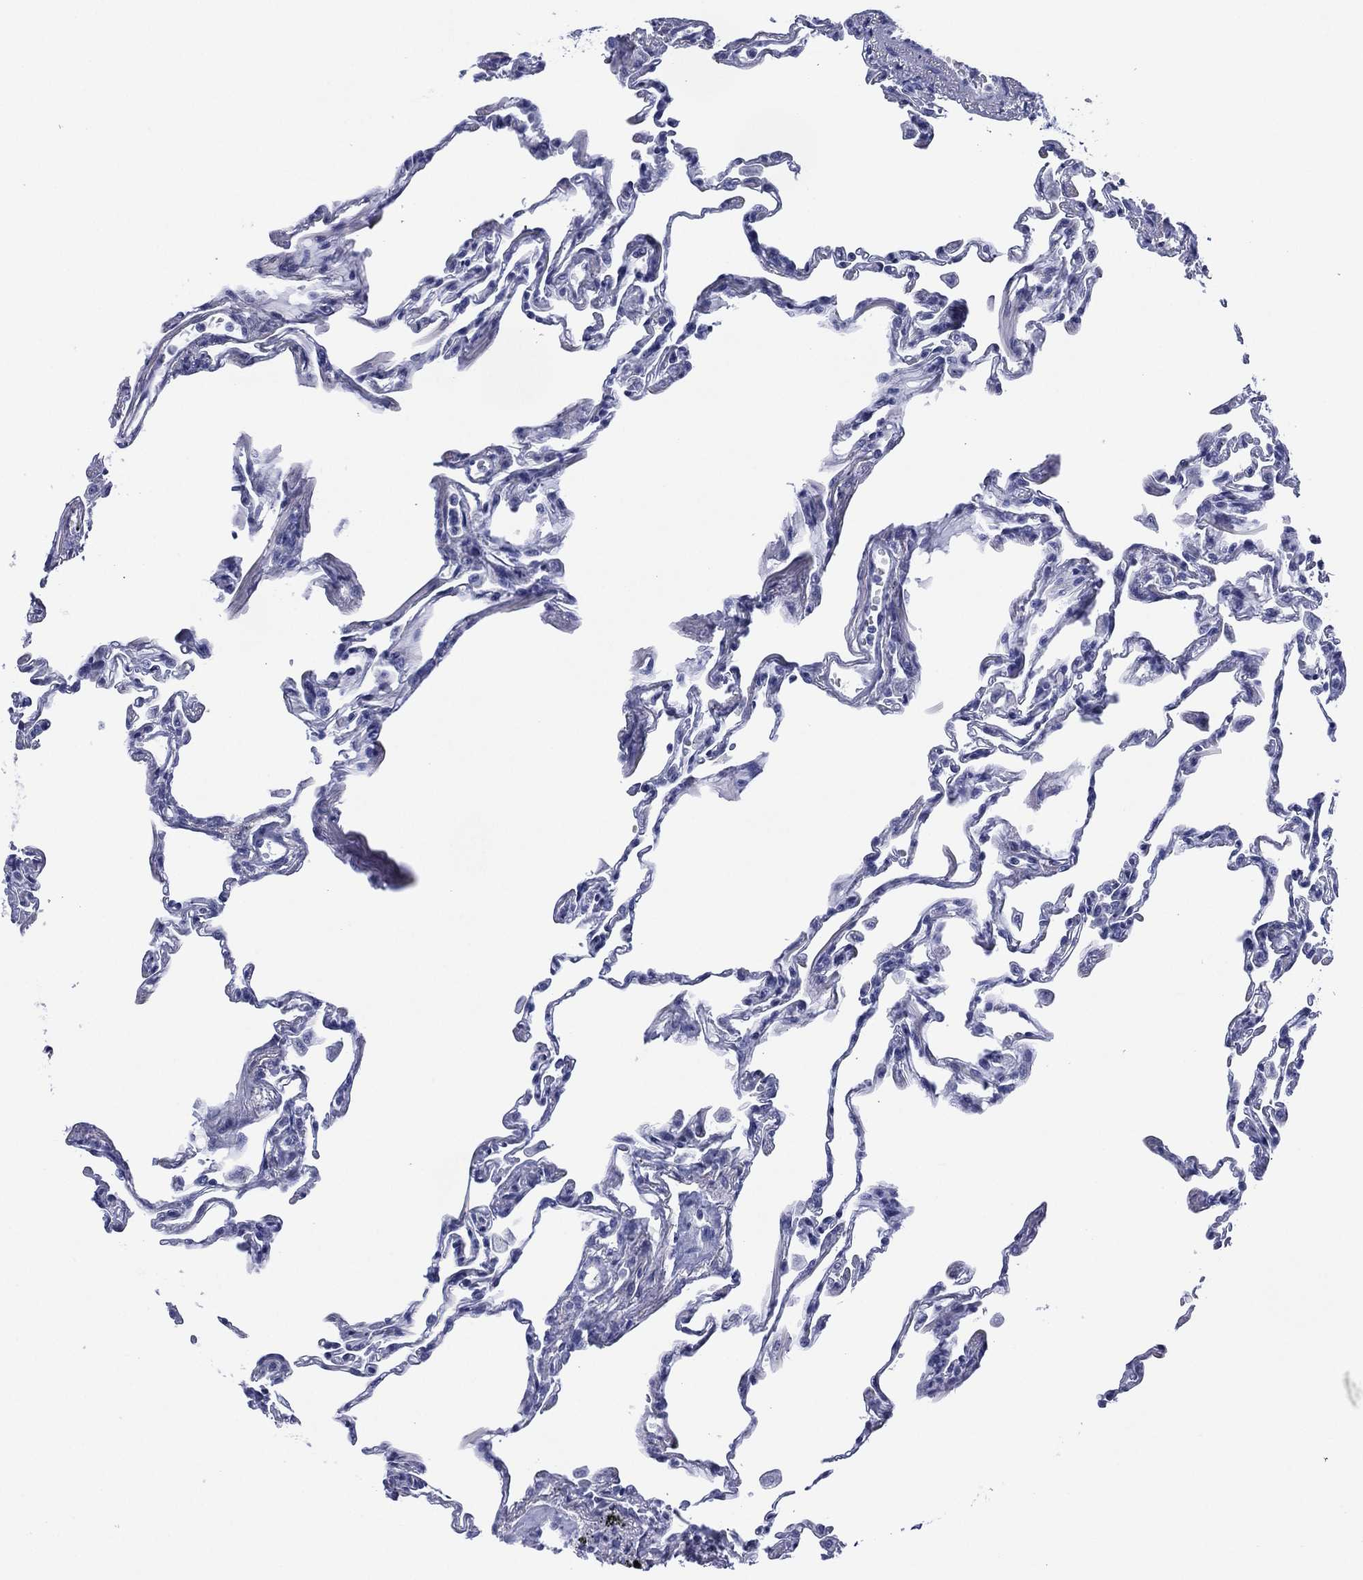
{"staining": {"intensity": "negative", "quantity": "none", "location": "none"}, "tissue": "lung", "cell_type": "Alveolar cells", "image_type": "normal", "snomed": [{"axis": "morphology", "description": "Normal tissue, NOS"}, {"axis": "topography", "description": "Lung"}], "caption": "Protein analysis of normal lung exhibits no significant staining in alveolar cells. Nuclei are stained in blue.", "gene": "SIGLECL1", "patient": {"sex": "female", "age": 57}}